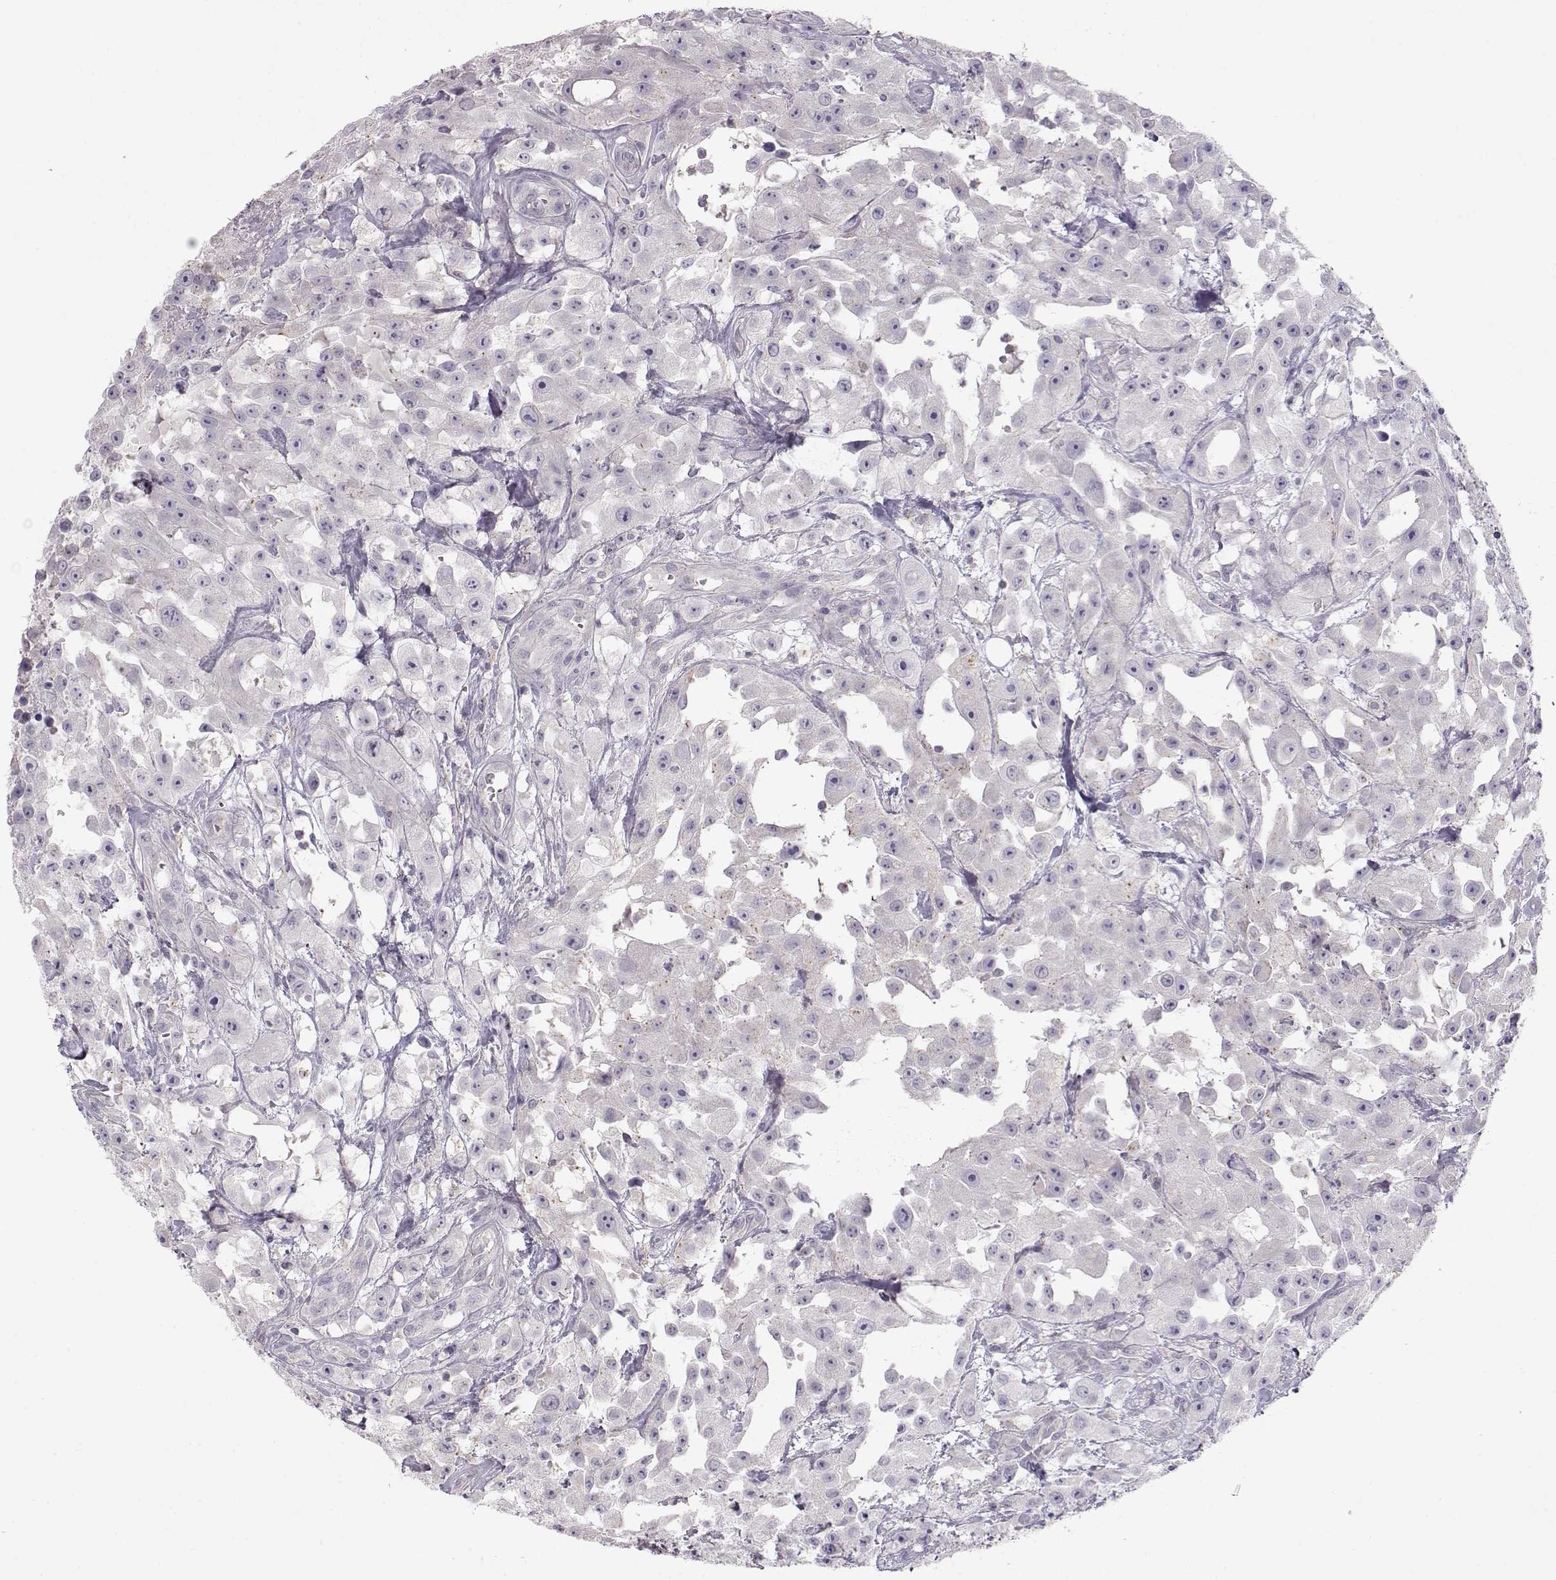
{"staining": {"intensity": "negative", "quantity": "none", "location": "none"}, "tissue": "urothelial cancer", "cell_type": "Tumor cells", "image_type": "cancer", "snomed": [{"axis": "morphology", "description": "Urothelial carcinoma, High grade"}, {"axis": "topography", "description": "Urinary bladder"}], "caption": "Immunohistochemistry (IHC) image of urothelial cancer stained for a protein (brown), which reveals no staining in tumor cells.", "gene": "GRK1", "patient": {"sex": "male", "age": 79}}